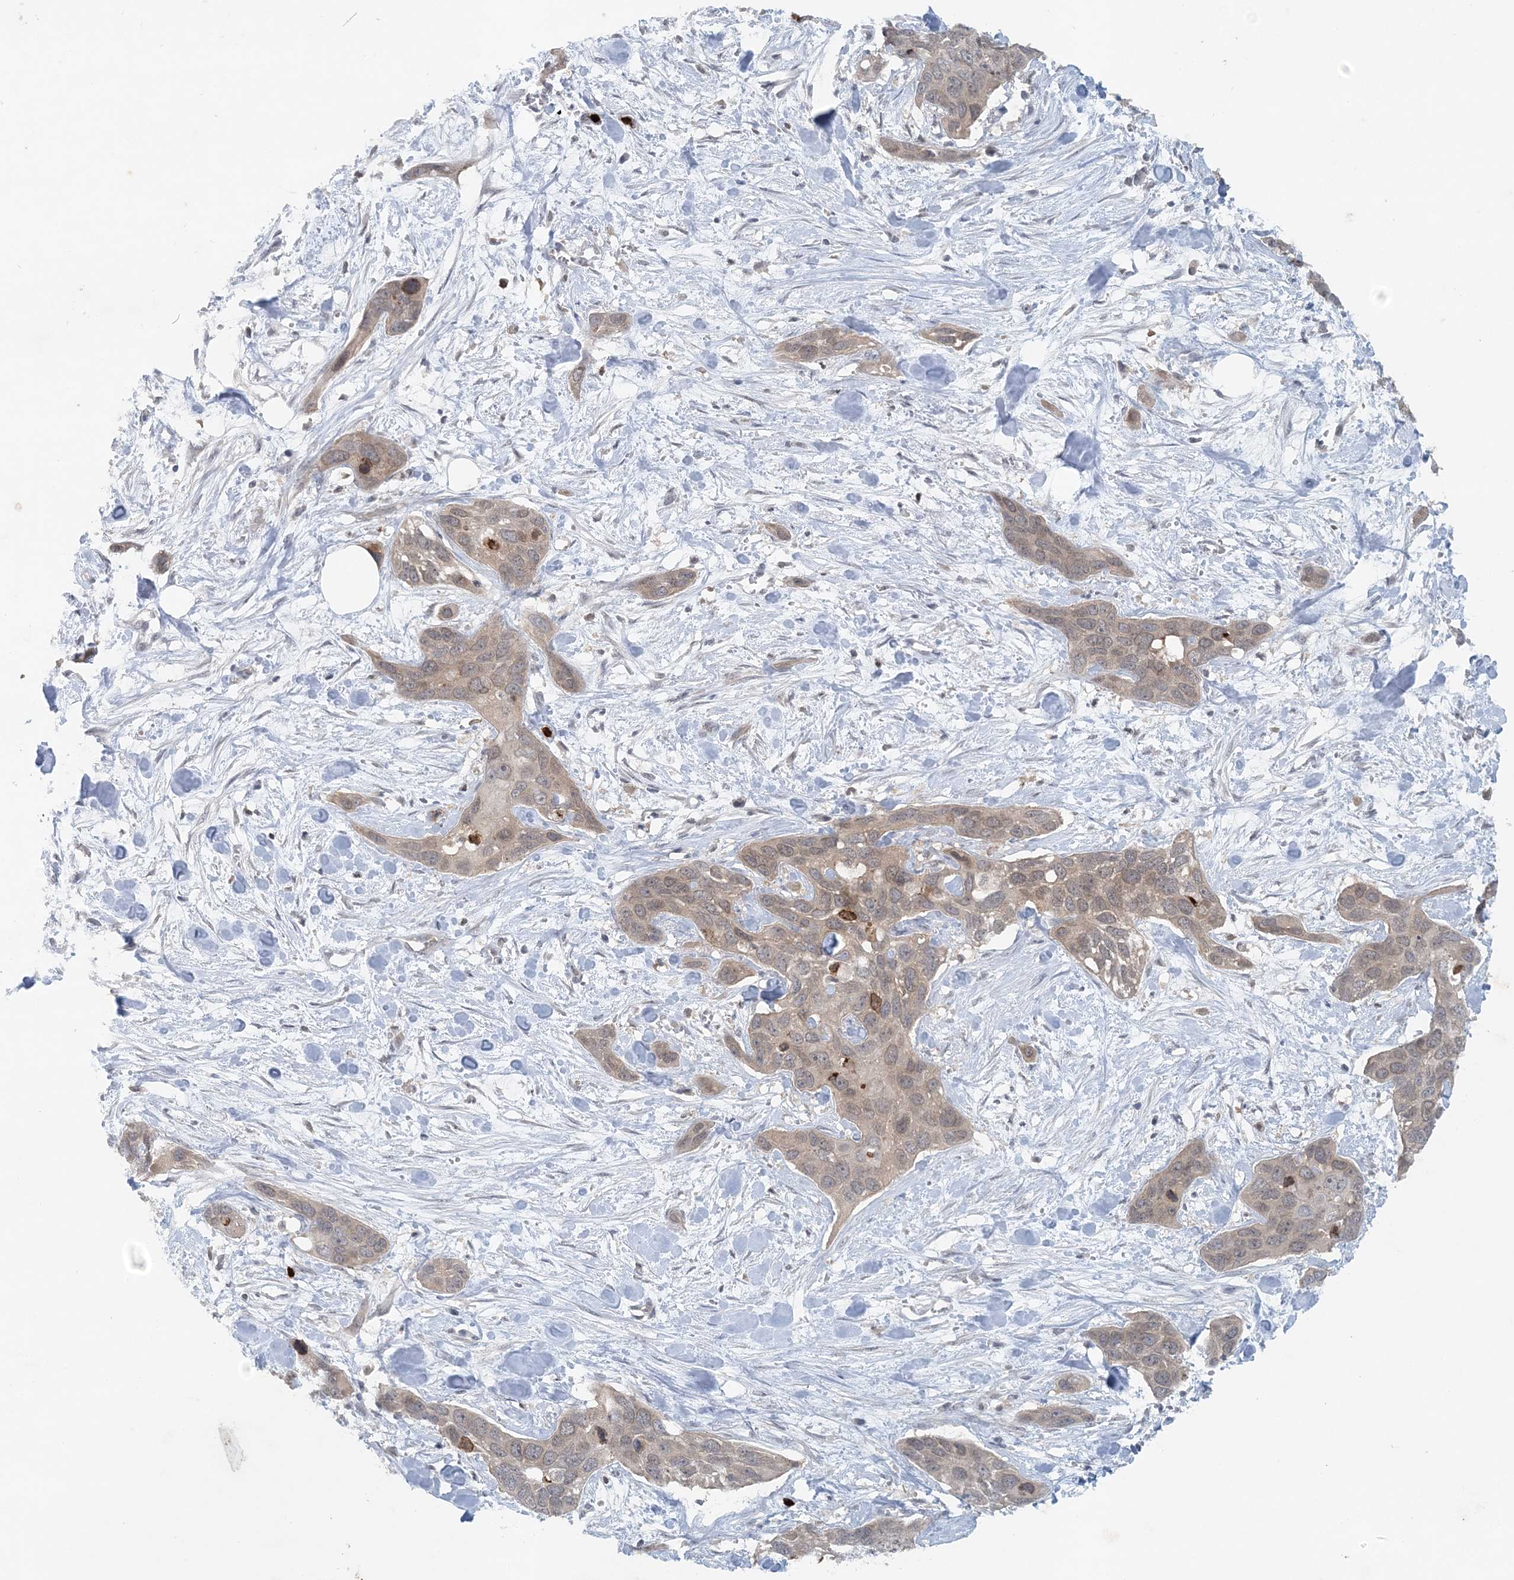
{"staining": {"intensity": "weak", "quantity": "25%-75%", "location": "cytoplasmic/membranous"}, "tissue": "pancreatic cancer", "cell_type": "Tumor cells", "image_type": "cancer", "snomed": [{"axis": "morphology", "description": "Adenocarcinoma, NOS"}, {"axis": "topography", "description": "Pancreas"}], "caption": "Immunohistochemistry of human adenocarcinoma (pancreatic) exhibits low levels of weak cytoplasmic/membranous expression in approximately 25%-75% of tumor cells.", "gene": "NUP54", "patient": {"sex": "female", "age": 60}}